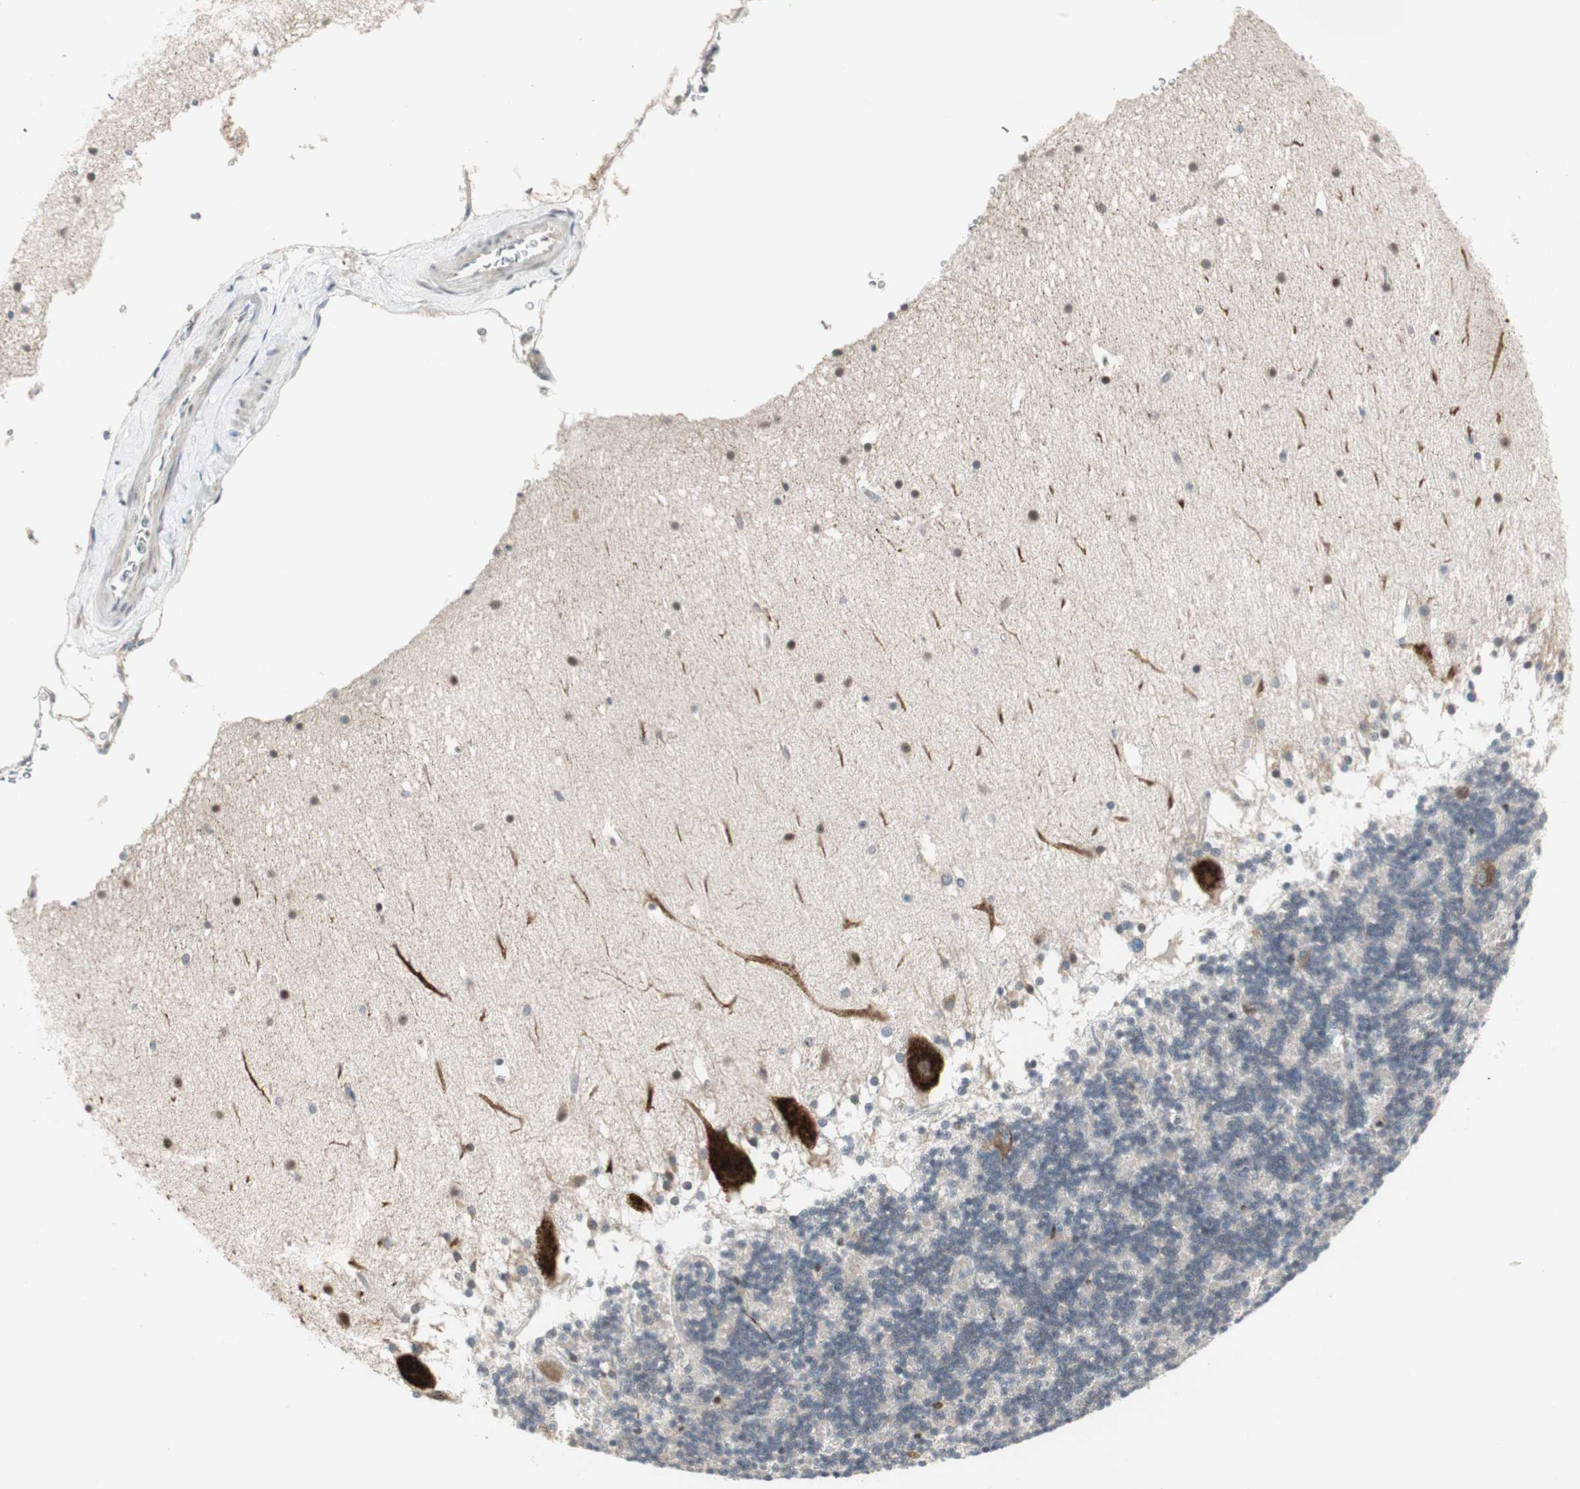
{"staining": {"intensity": "weak", "quantity": "25%-75%", "location": "cytoplasmic/membranous"}, "tissue": "cerebellum", "cell_type": "Cells in granular layer", "image_type": "normal", "snomed": [{"axis": "morphology", "description": "Normal tissue, NOS"}, {"axis": "topography", "description": "Cerebellum"}], "caption": "Weak cytoplasmic/membranous protein staining is seen in approximately 25%-75% of cells in granular layer in cerebellum. Ihc stains the protein of interest in brown and the nuclei are stained blue.", "gene": "ZFP36", "patient": {"sex": "female", "age": 19}}